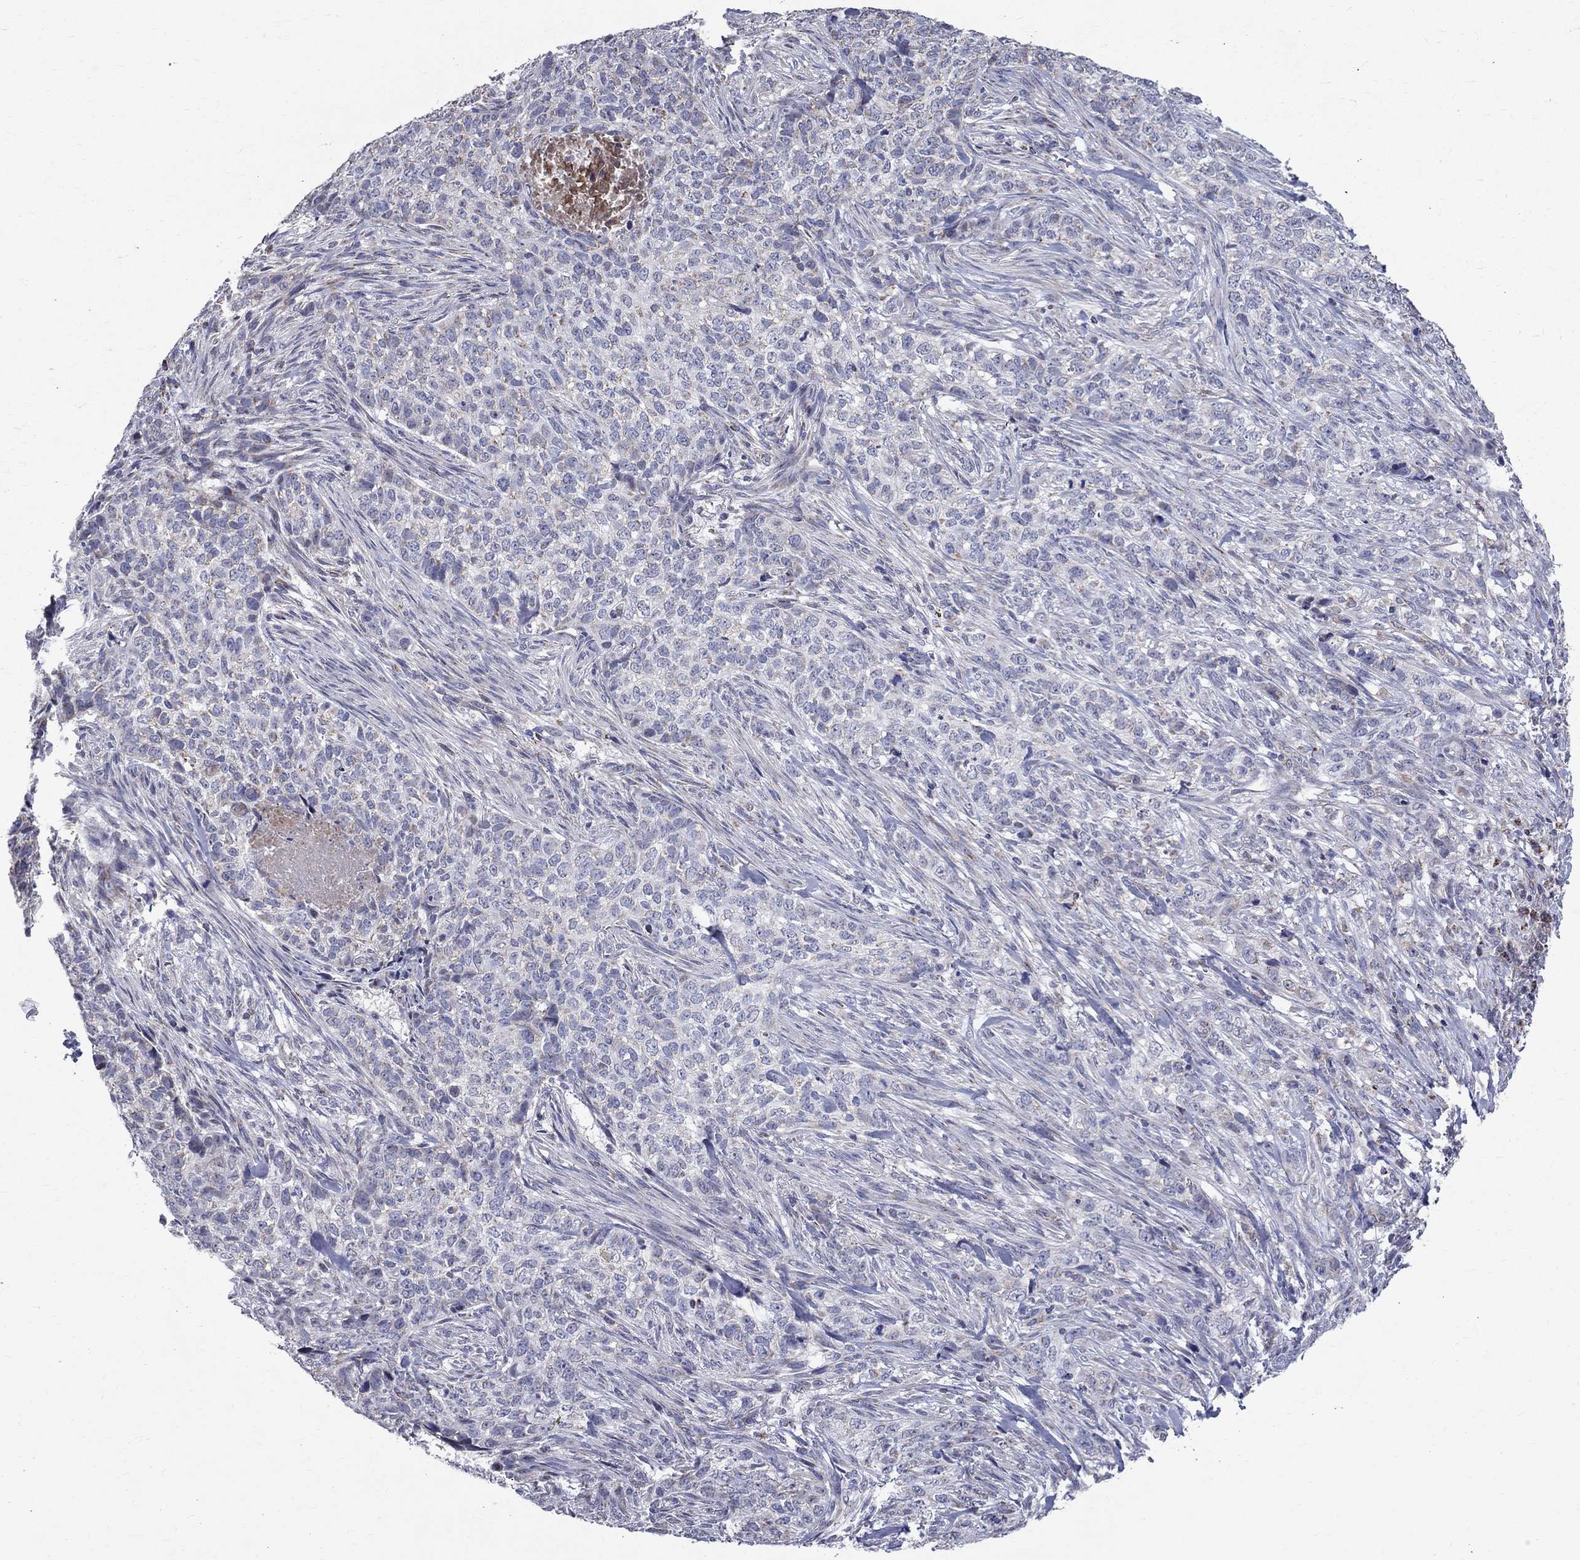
{"staining": {"intensity": "negative", "quantity": "none", "location": "none"}, "tissue": "skin cancer", "cell_type": "Tumor cells", "image_type": "cancer", "snomed": [{"axis": "morphology", "description": "Basal cell carcinoma"}, {"axis": "topography", "description": "Skin"}], "caption": "Human basal cell carcinoma (skin) stained for a protein using immunohistochemistry shows no staining in tumor cells.", "gene": "SLC4A10", "patient": {"sex": "female", "age": 69}}